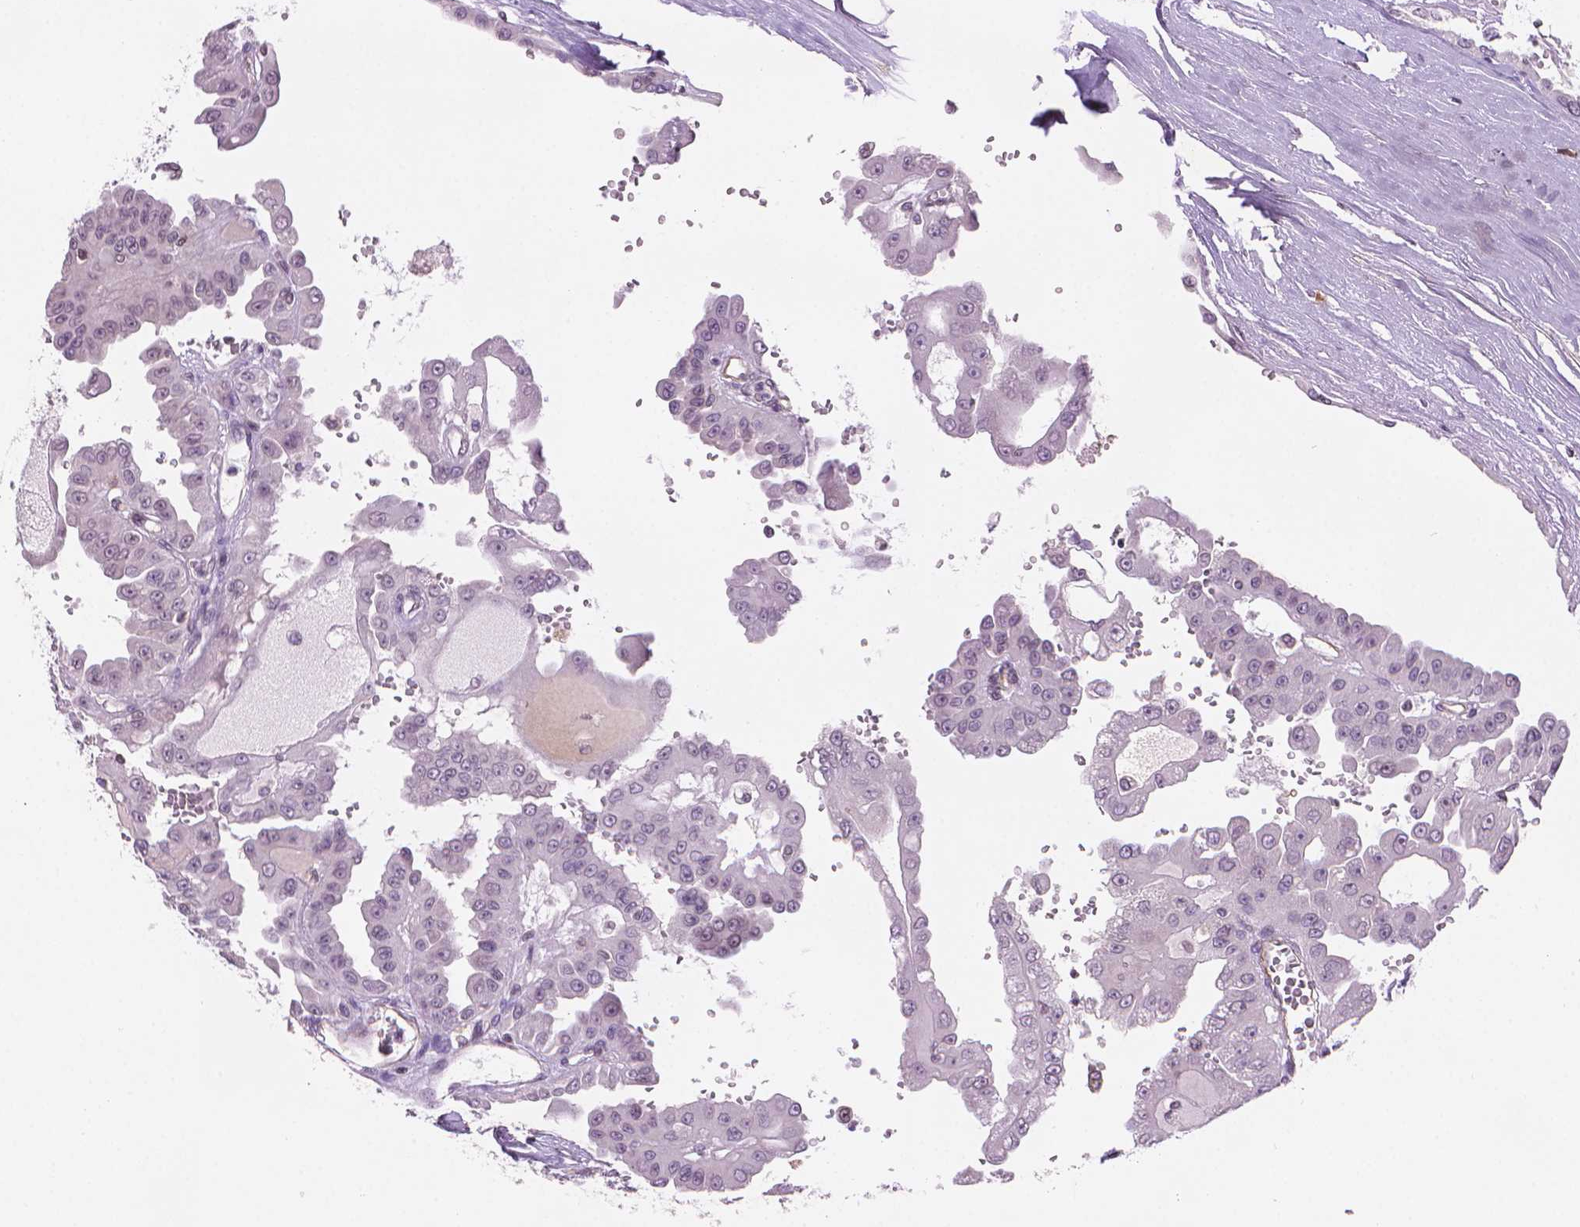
{"staining": {"intensity": "negative", "quantity": "none", "location": "none"}, "tissue": "renal cancer", "cell_type": "Tumor cells", "image_type": "cancer", "snomed": [{"axis": "morphology", "description": "Adenocarcinoma, NOS"}, {"axis": "topography", "description": "Kidney"}], "caption": "High power microscopy micrograph of an IHC image of renal cancer, revealing no significant positivity in tumor cells.", "gene": "TMEM184A", "patient": {"sex": "male", "age": 58}}